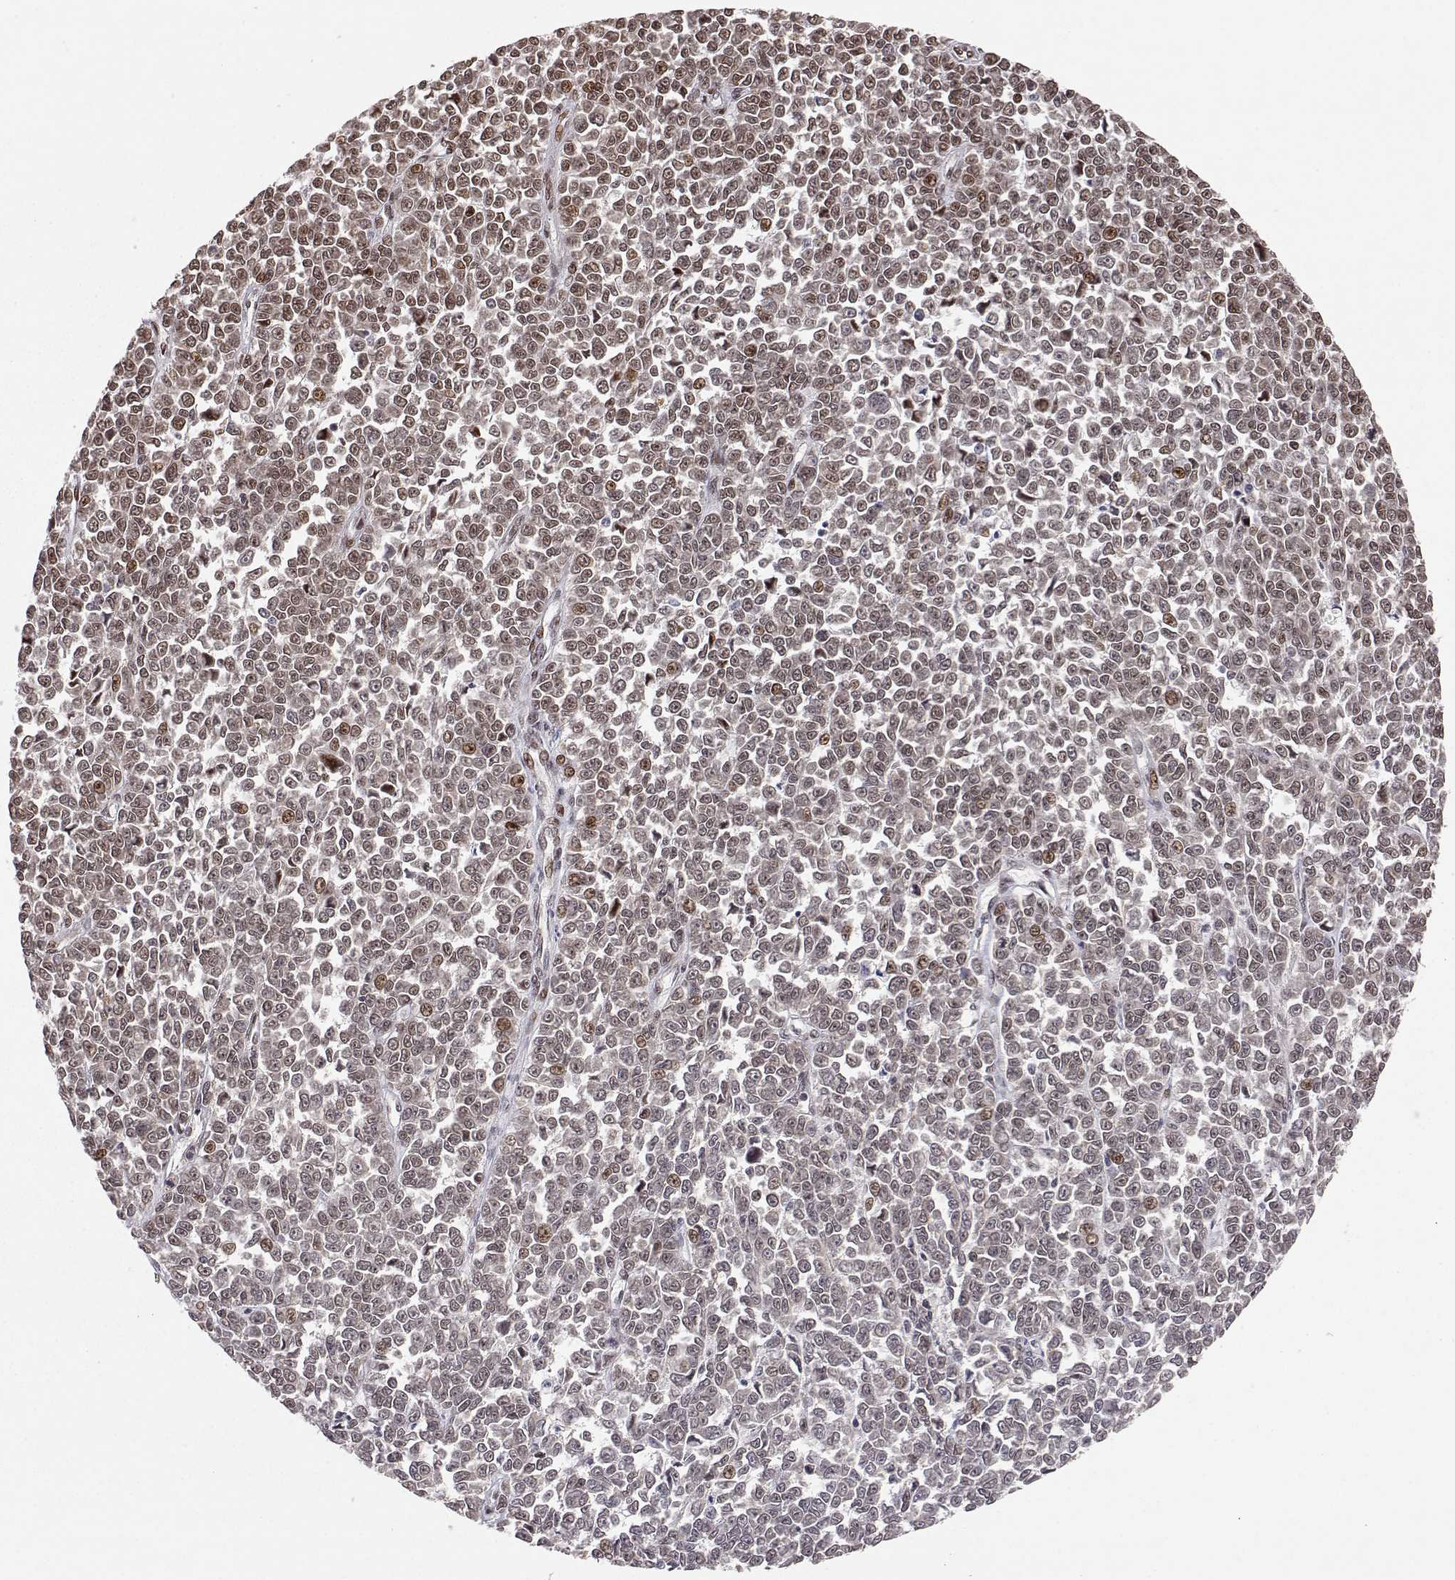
{"staining": {"intensity": "moderate", "quantity": "25%-75%", "location": "nuclear"}, "tissue": "melanoma", "cell_type": "Tumor cells", "image_type": "cancer", "snomed": [{"axis": "morphology", "description": "Malignant melanoma, NOS"}, {"axis": "topography", "description": "Skin"}], "caption": "Immunohistochemistry staining of malignant melanoma, which shows medium levels of moderate nuclear positivity in about 25%-75% of tumor cells indicating moderate nuclear protein staining. The staining was performed using DAB (brown) for protein detection and nuclei were counterstained in hematoxylin (blue).", "gene": "BRCA1", "patient": {"sex": "female", "age": 95}}